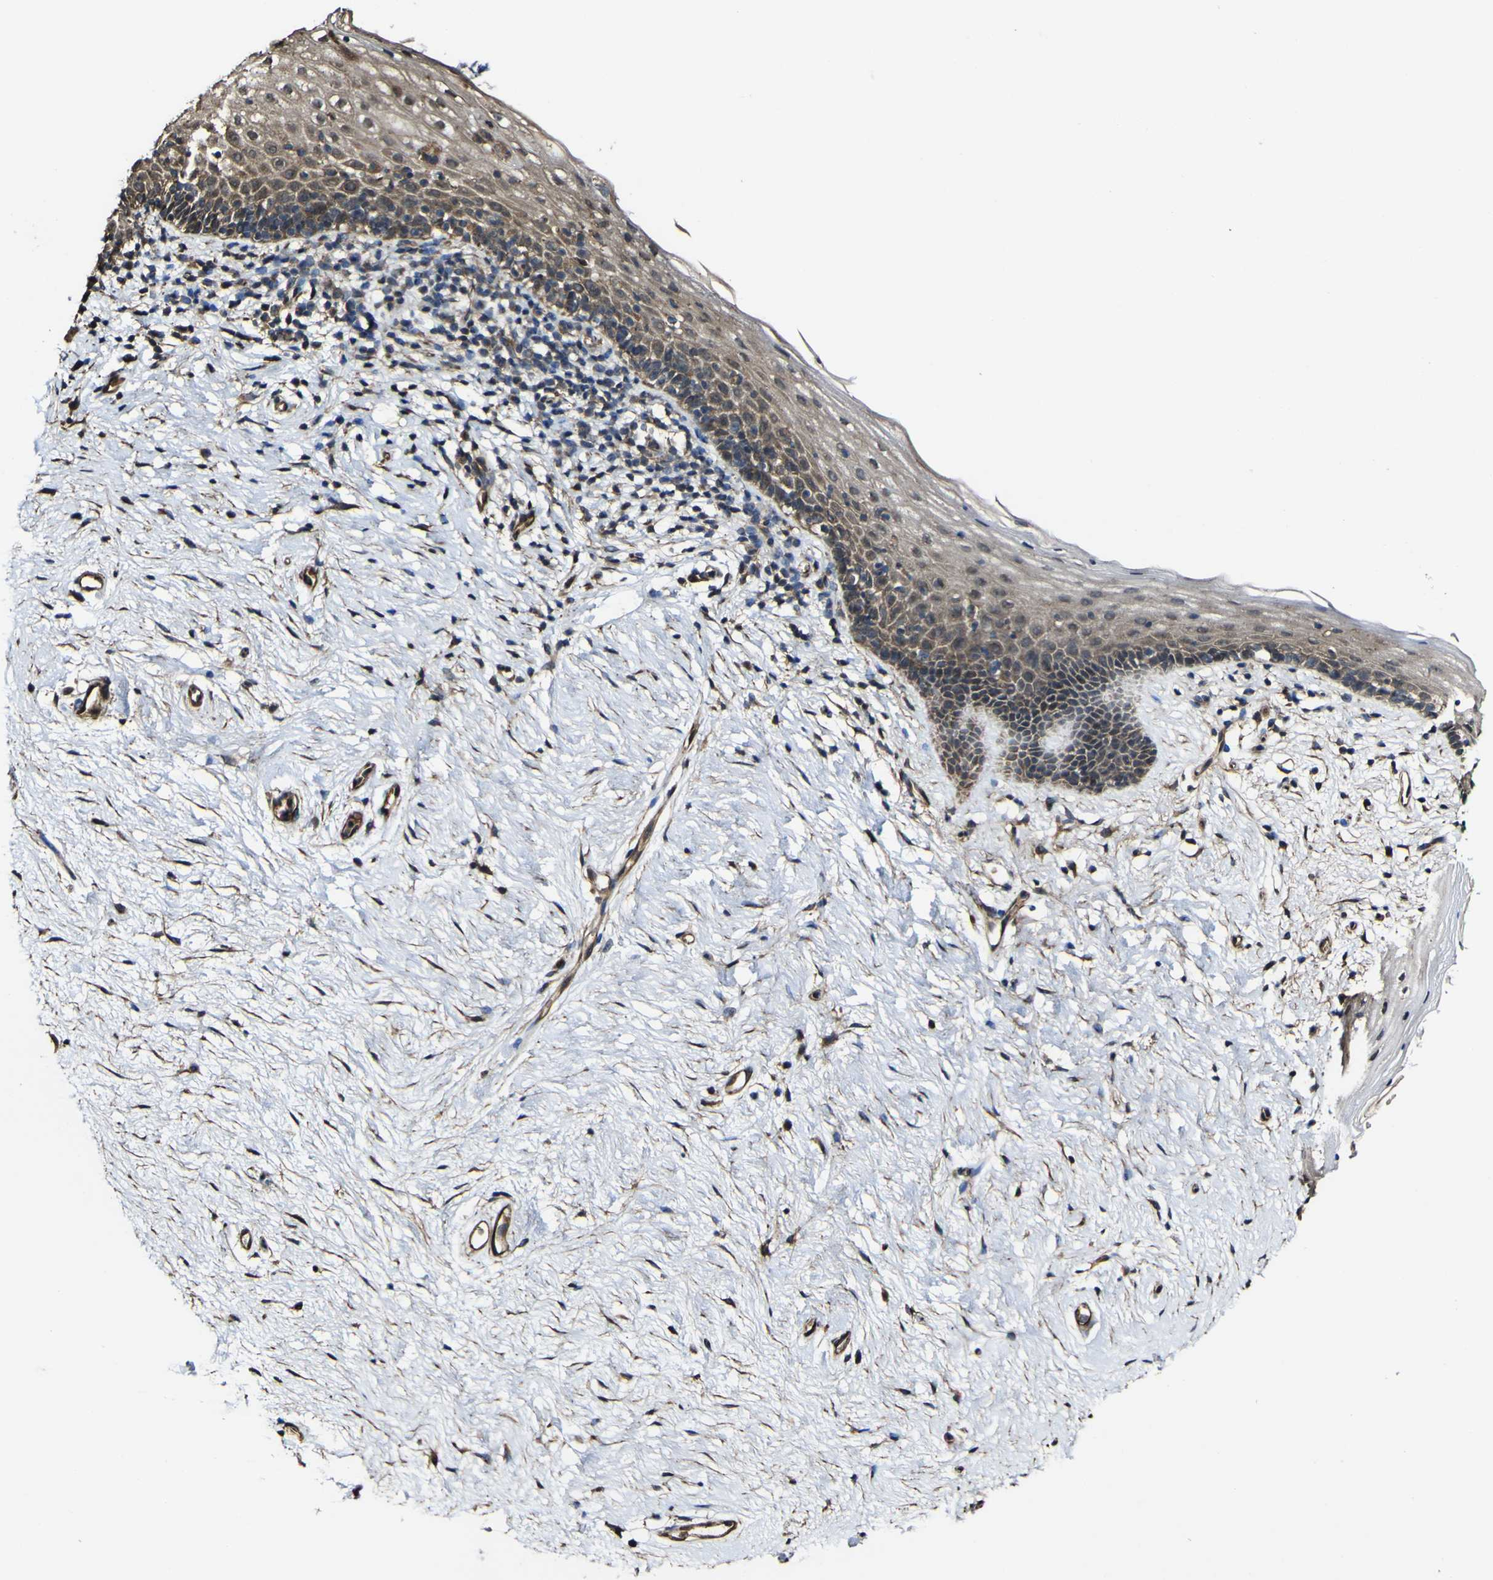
{"staining": {"intensity": "moderate", "quantity": ">75%", "location": "cytoplasmic/membranous"}, "tissue": "vagina", "cell_type": "Squamous epithelial cells", "image_type": "normal", "snomed": [{"axis": "morphology", "description": "Normal tissue, NOS"}, {"axis": "topography", "description": "Vagina"}], "caption": "Immunohistochemistry of normal human vagina shows medium levels of moderate cytoplasmic/membranous expression in about >75% of squamous epithelial cells.", "gene": "NAALADL2", "patient": {"sex": "female", "age": 44}}